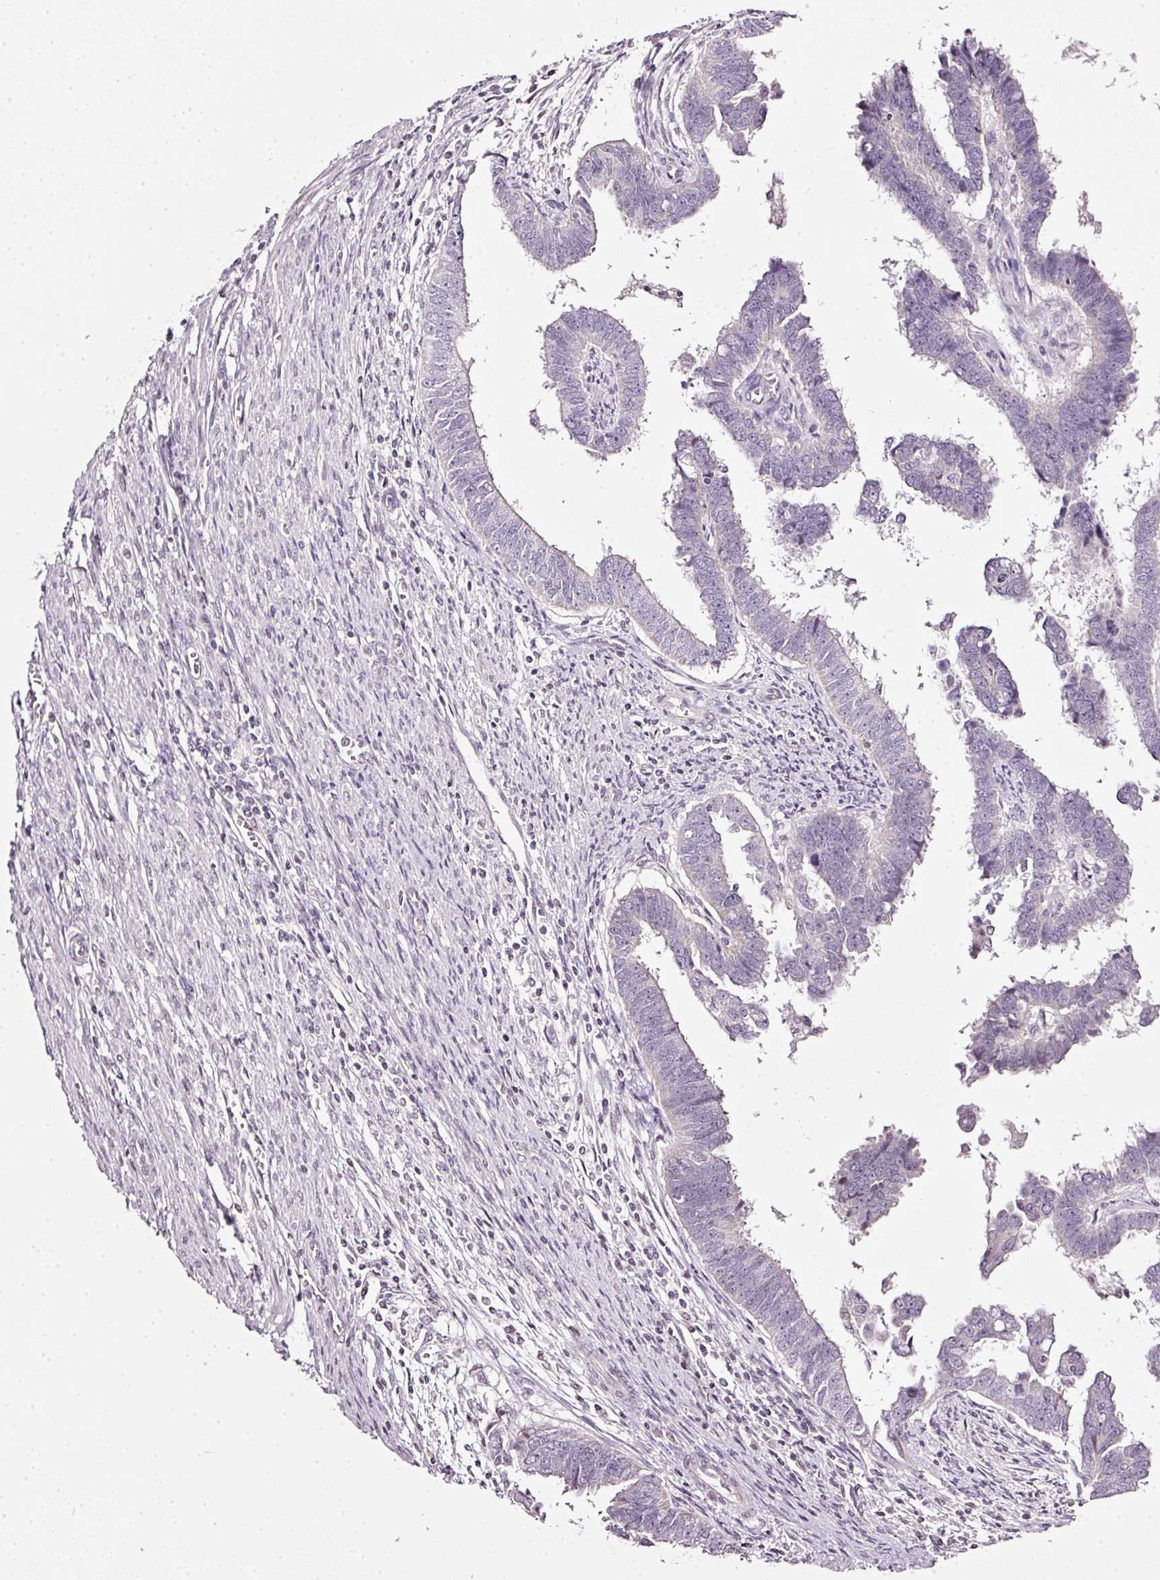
{"staining": {"intensity": "weak", "quantity": "<25%", "location": "cytoplasmic/membranous"}, "tissue": "endometrial cancer", "cell_type": "Tumor cells", "image_type": "cancer", "snomed": [{"axis": "morphology", "description": "Adenocarcinoma, NOS"}, {"axis": "topography", "description": "Endometrium"}], "caption": "This is an immunohistochemistry (IHC) histopathology image of endometrial cancer (adenocarcinoma). There is no expression in tumor cells.", "gene": "NRDE2", "patient": {"sex": "female", "age": 75}}